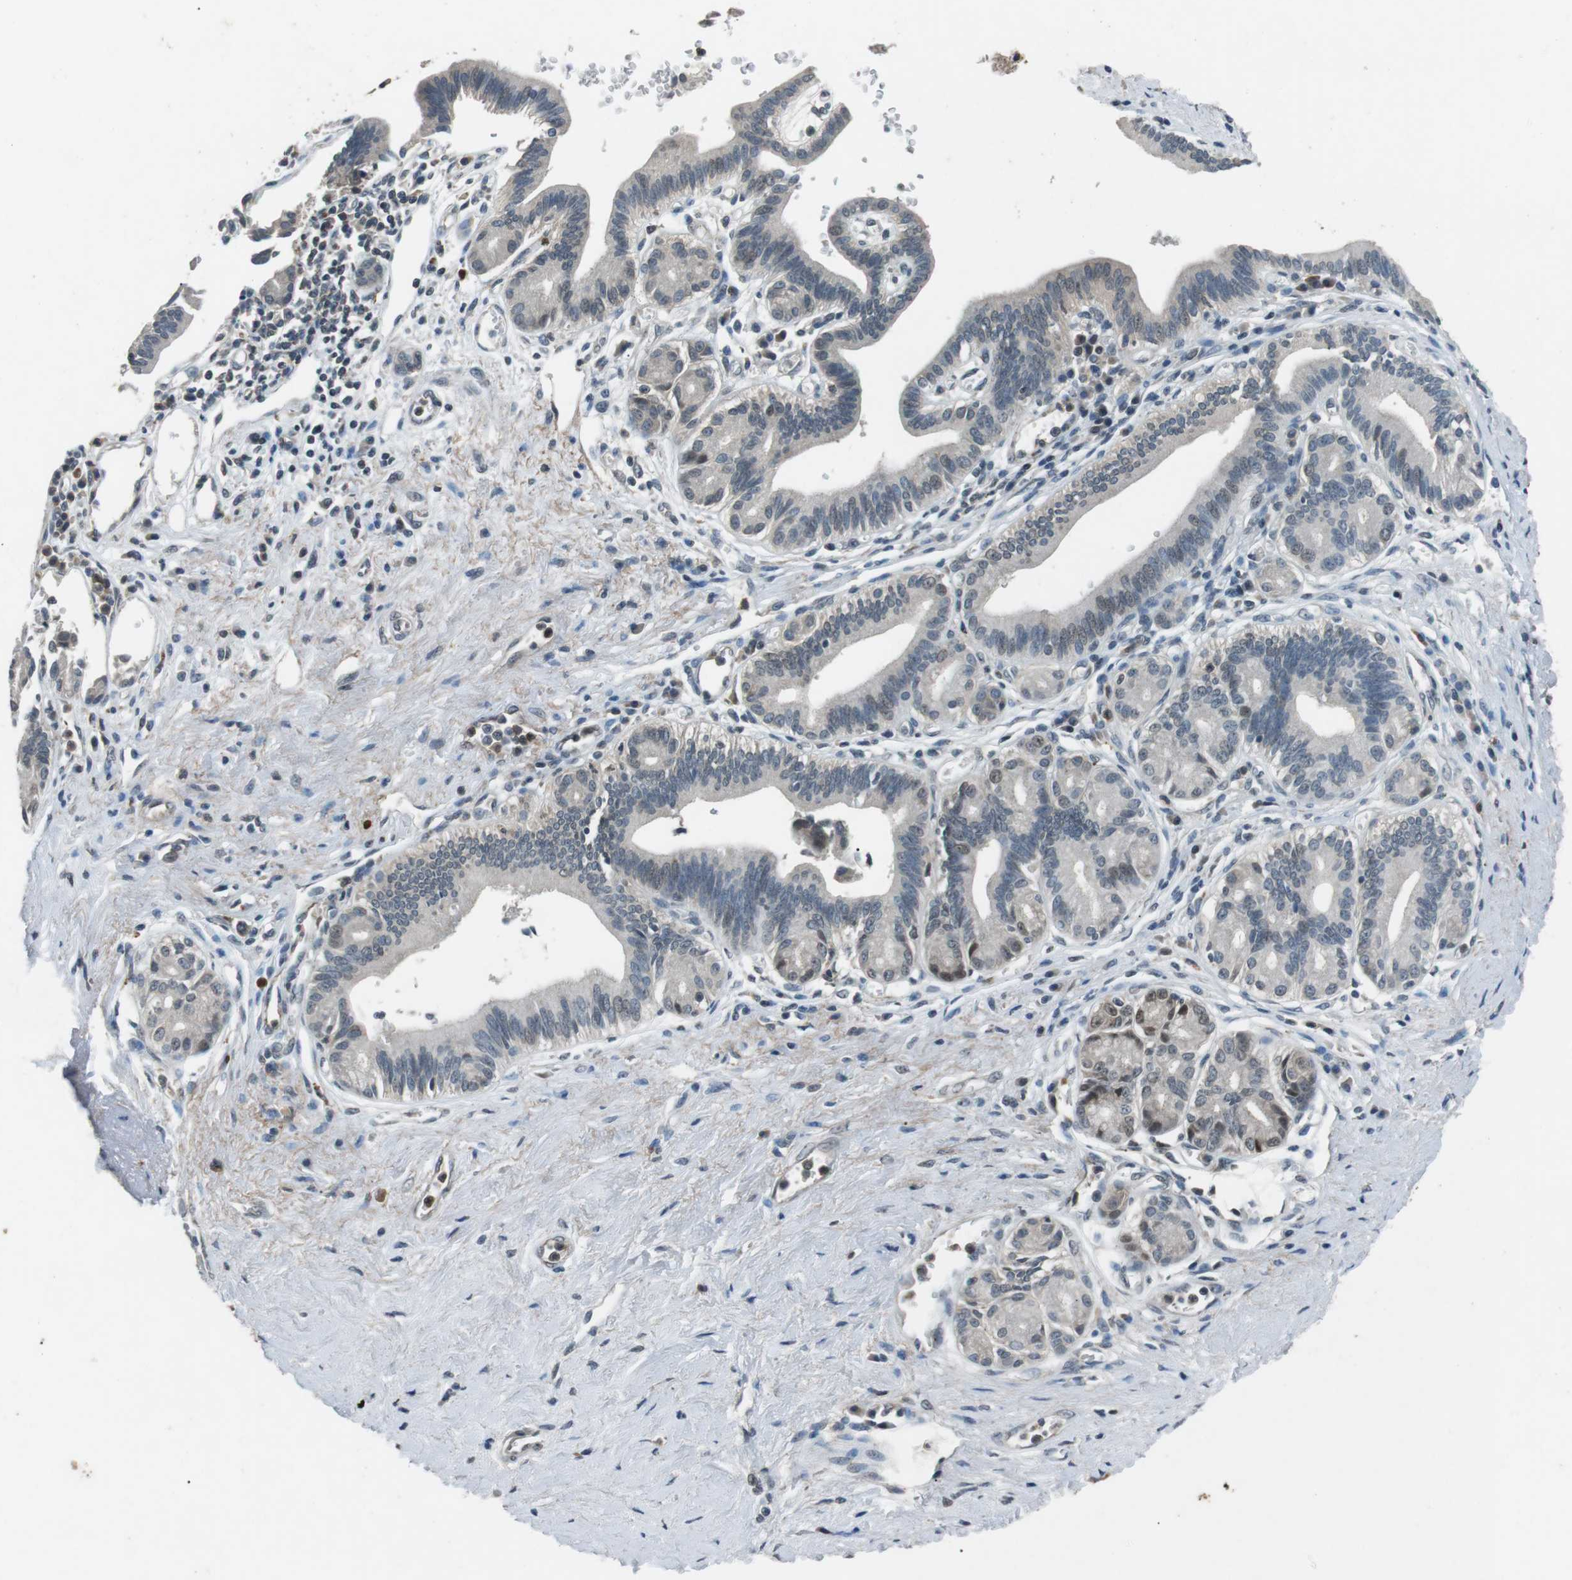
{"staining": {"intensity": "negative", "quantity": "none", "location": "none"}, "tissue": "pancreatic cancer", "cell_type": "Tumor cells", "image_type": "cancer", "snomed": [{"axis": "morphology", "description": "Adenocarcinoma, NOS"}, {"axis": "topography", "description": "Pancreas"}], "caption": "Tumor cells show no significant protein positivity in adenocarcinoma (pancreatic).", "gene": "NEK7", "patient": {"sex": "female", "age": 73}}